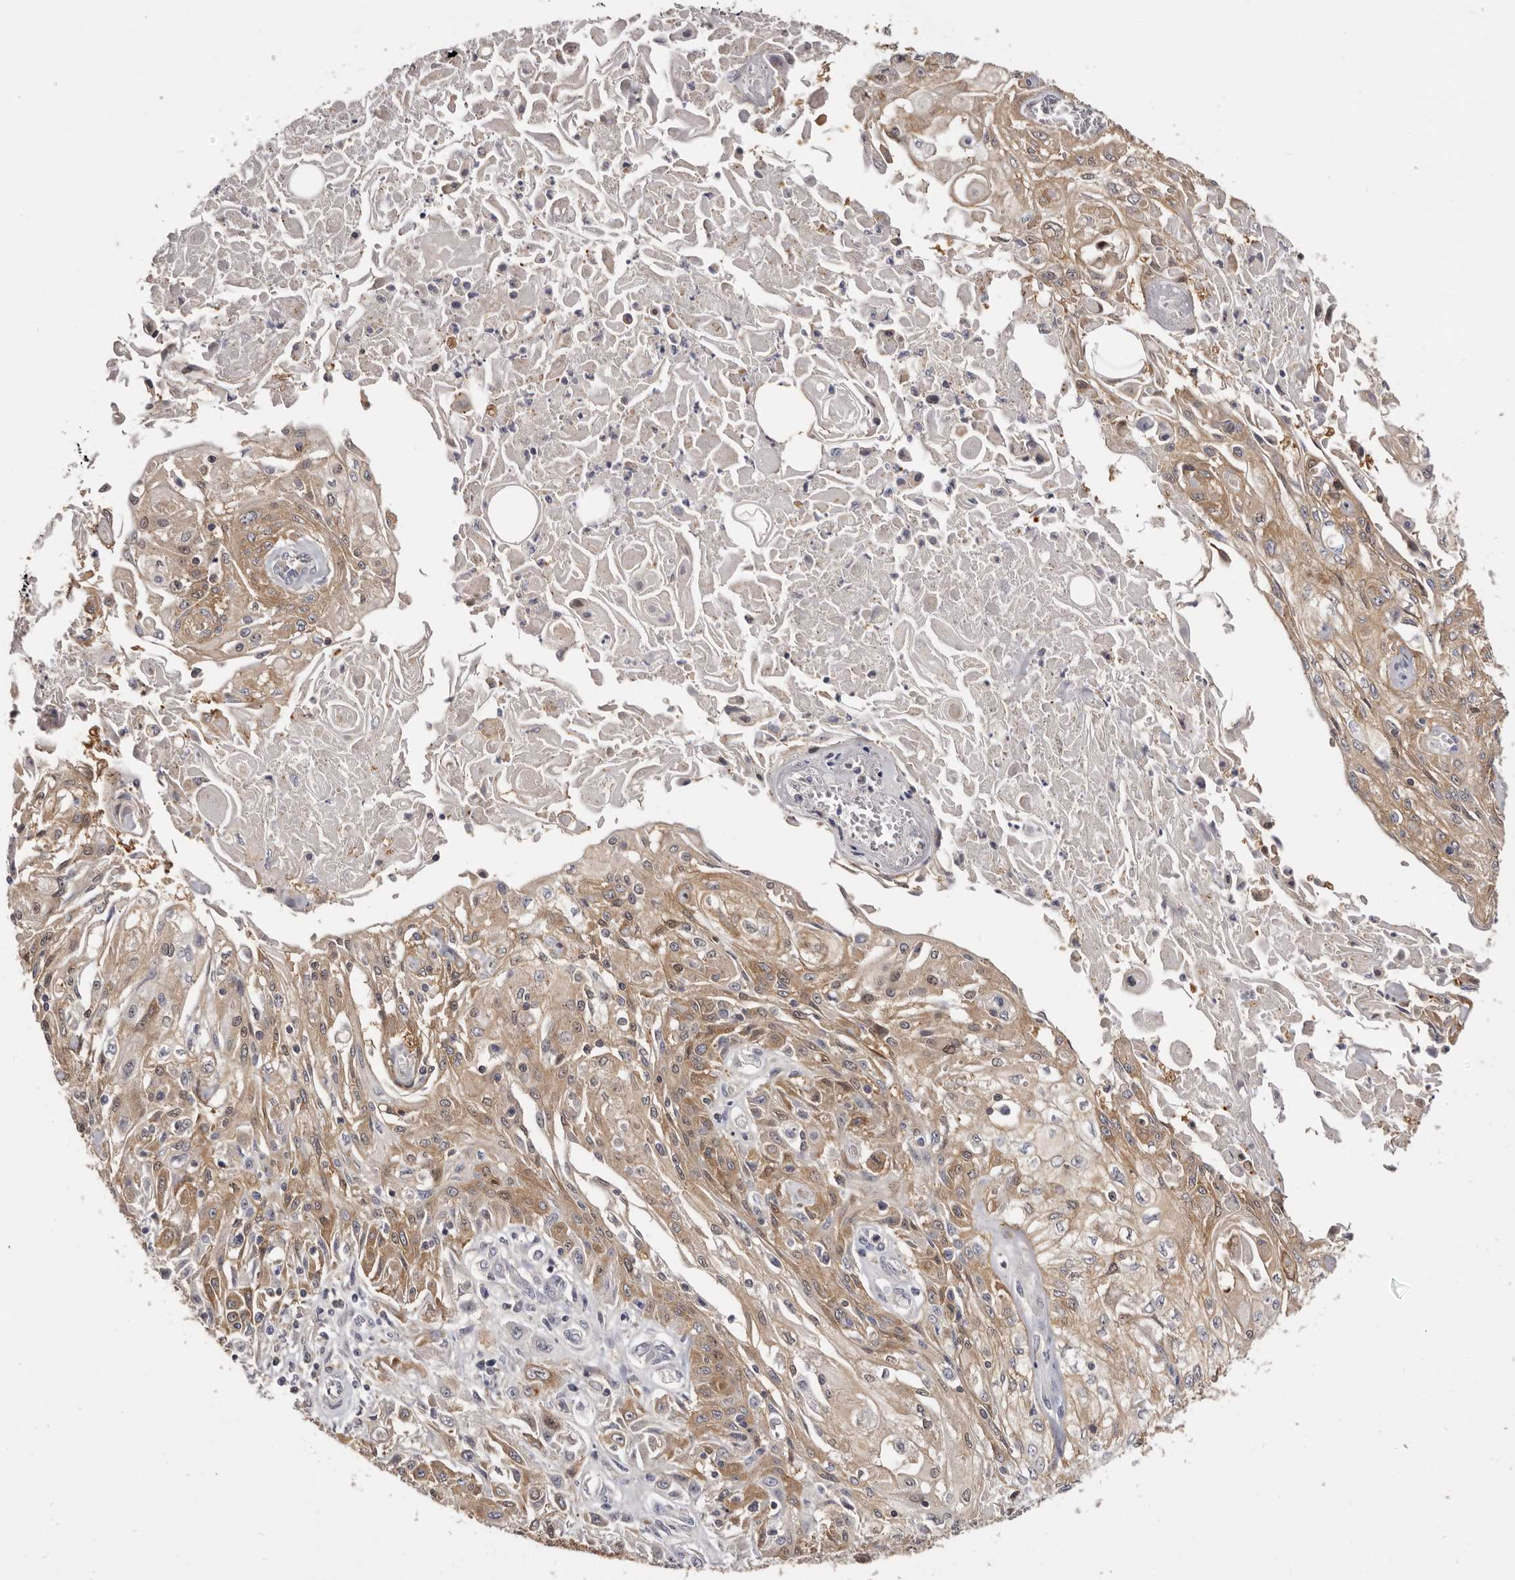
{"staining": {"intensity": "moderate", "quantity": ">75%", "location": "cytoplasmic/membranous"}, "tissue": "skin cancer", "cell_type": "Tumor cells", "image_type": "cancer", "snomed": [{"axis": "morphology", "description": "Squamous cell carcinoma, NOS"}, {"axis": "morphology", "description": "Squamous cell carcinoma, metastatic, NOS"}, {"axis": "topography", "description": "Skin"}, {"axis": "topography", "description": "Lymph node"}], "caption": "High-magnification brightfield microscopy of skin metastatic squamous cell carcinoma stained with DAB (3,3'-diaminobenzidine) (brown) and counterstained with hematoxylin (blue). tumor cells exhibit moderate cytoplasmic/membranous positivity is present in approximately>75% of cells.", "gene": "ADAMTS20", "patient": {"sex": "male", "age": 75}}